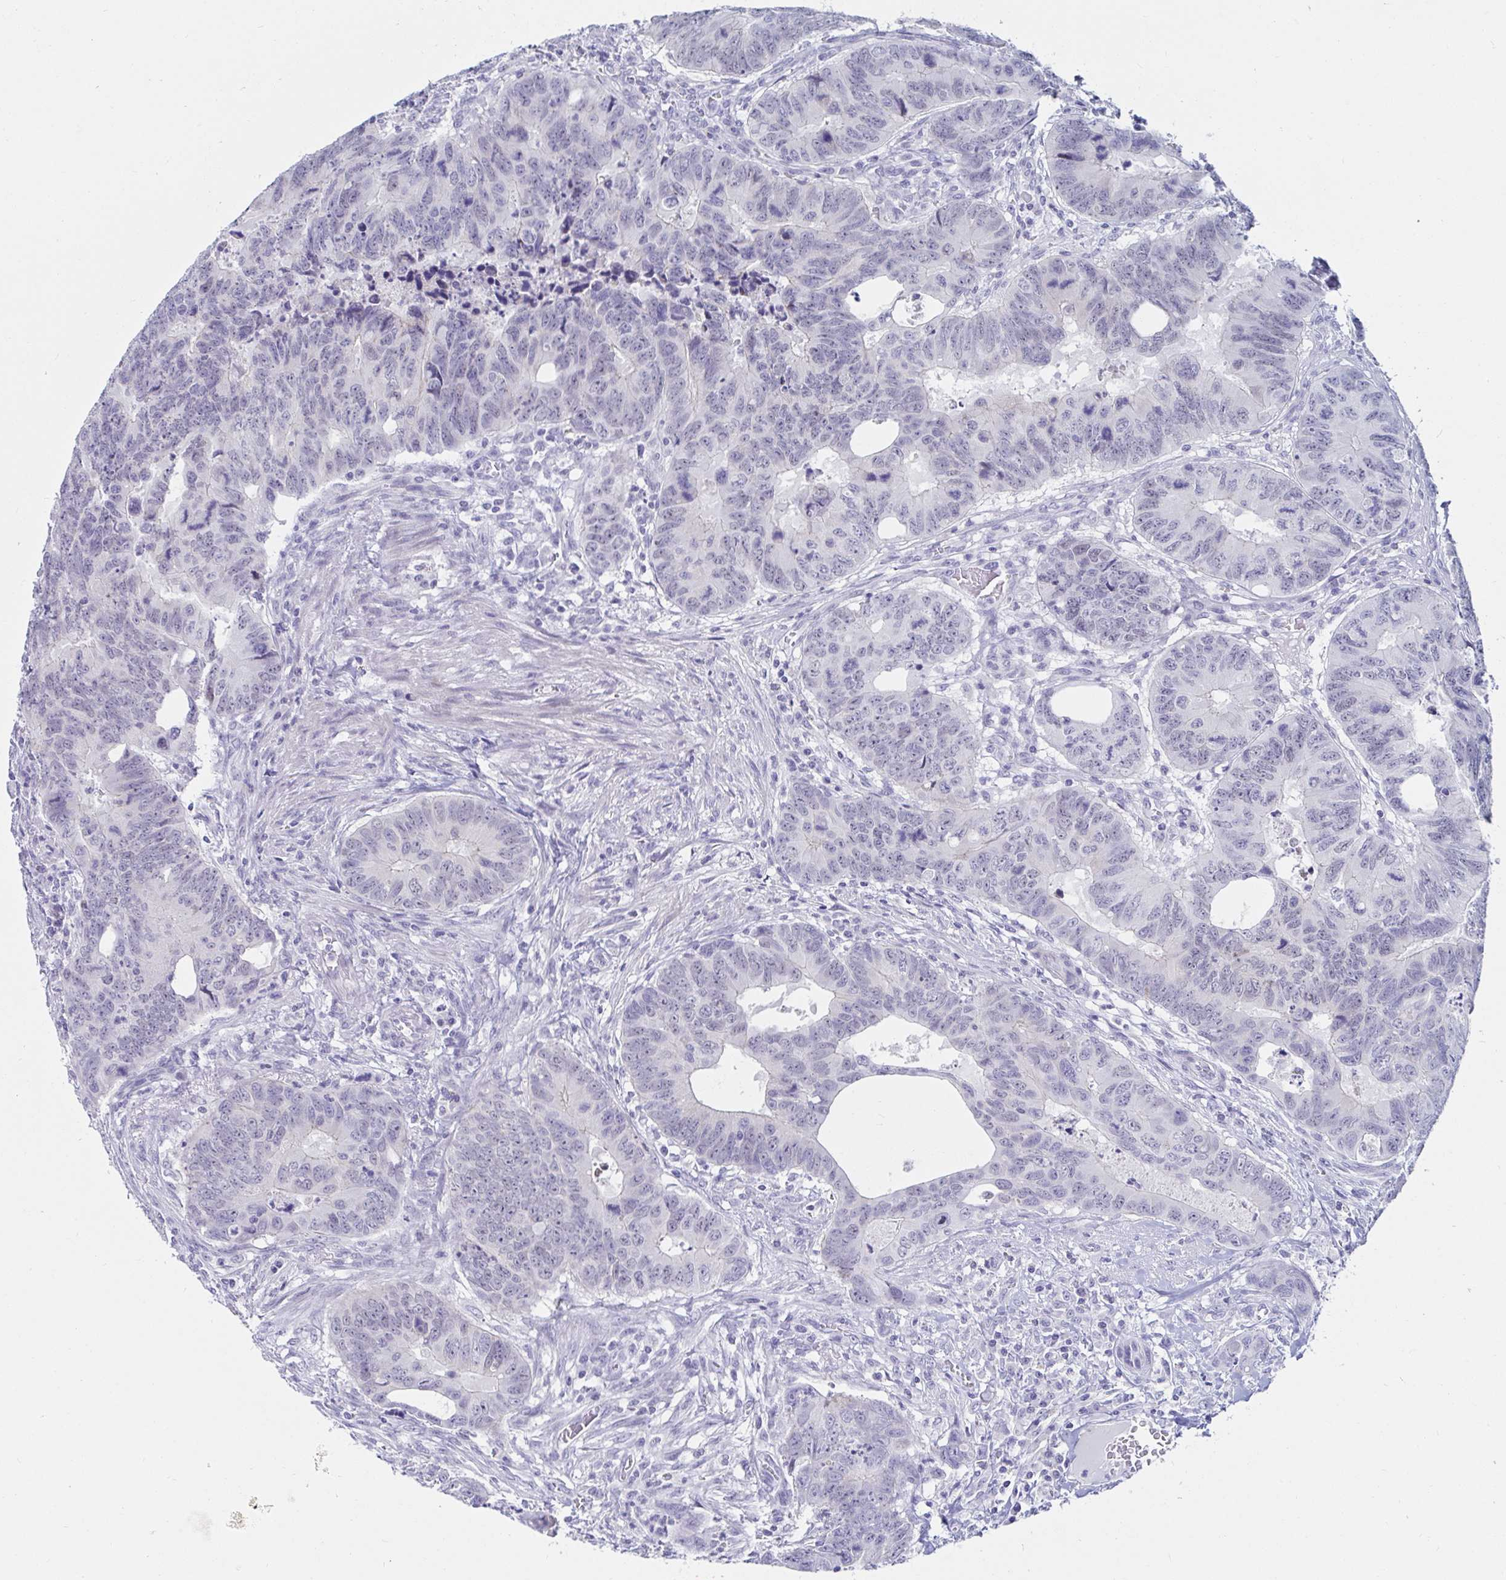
{"staining": {"intensity": "negative", "quantity": "none", "location": "none"}, "tissue": "colorectal cancer", "cell_type": "Tumor cells", "image_type": "cancer", "snomed": [{"axis": "morphology", "description": "Adenocarcinoma, NOS"}, {"axis": "topography", "description": "Colon"}], "caption": "Tumor cells are negative for protein expression in human colorectal cancer.", "gene": "OR10K1", "patient": {"sex": "male", "age": 62}}